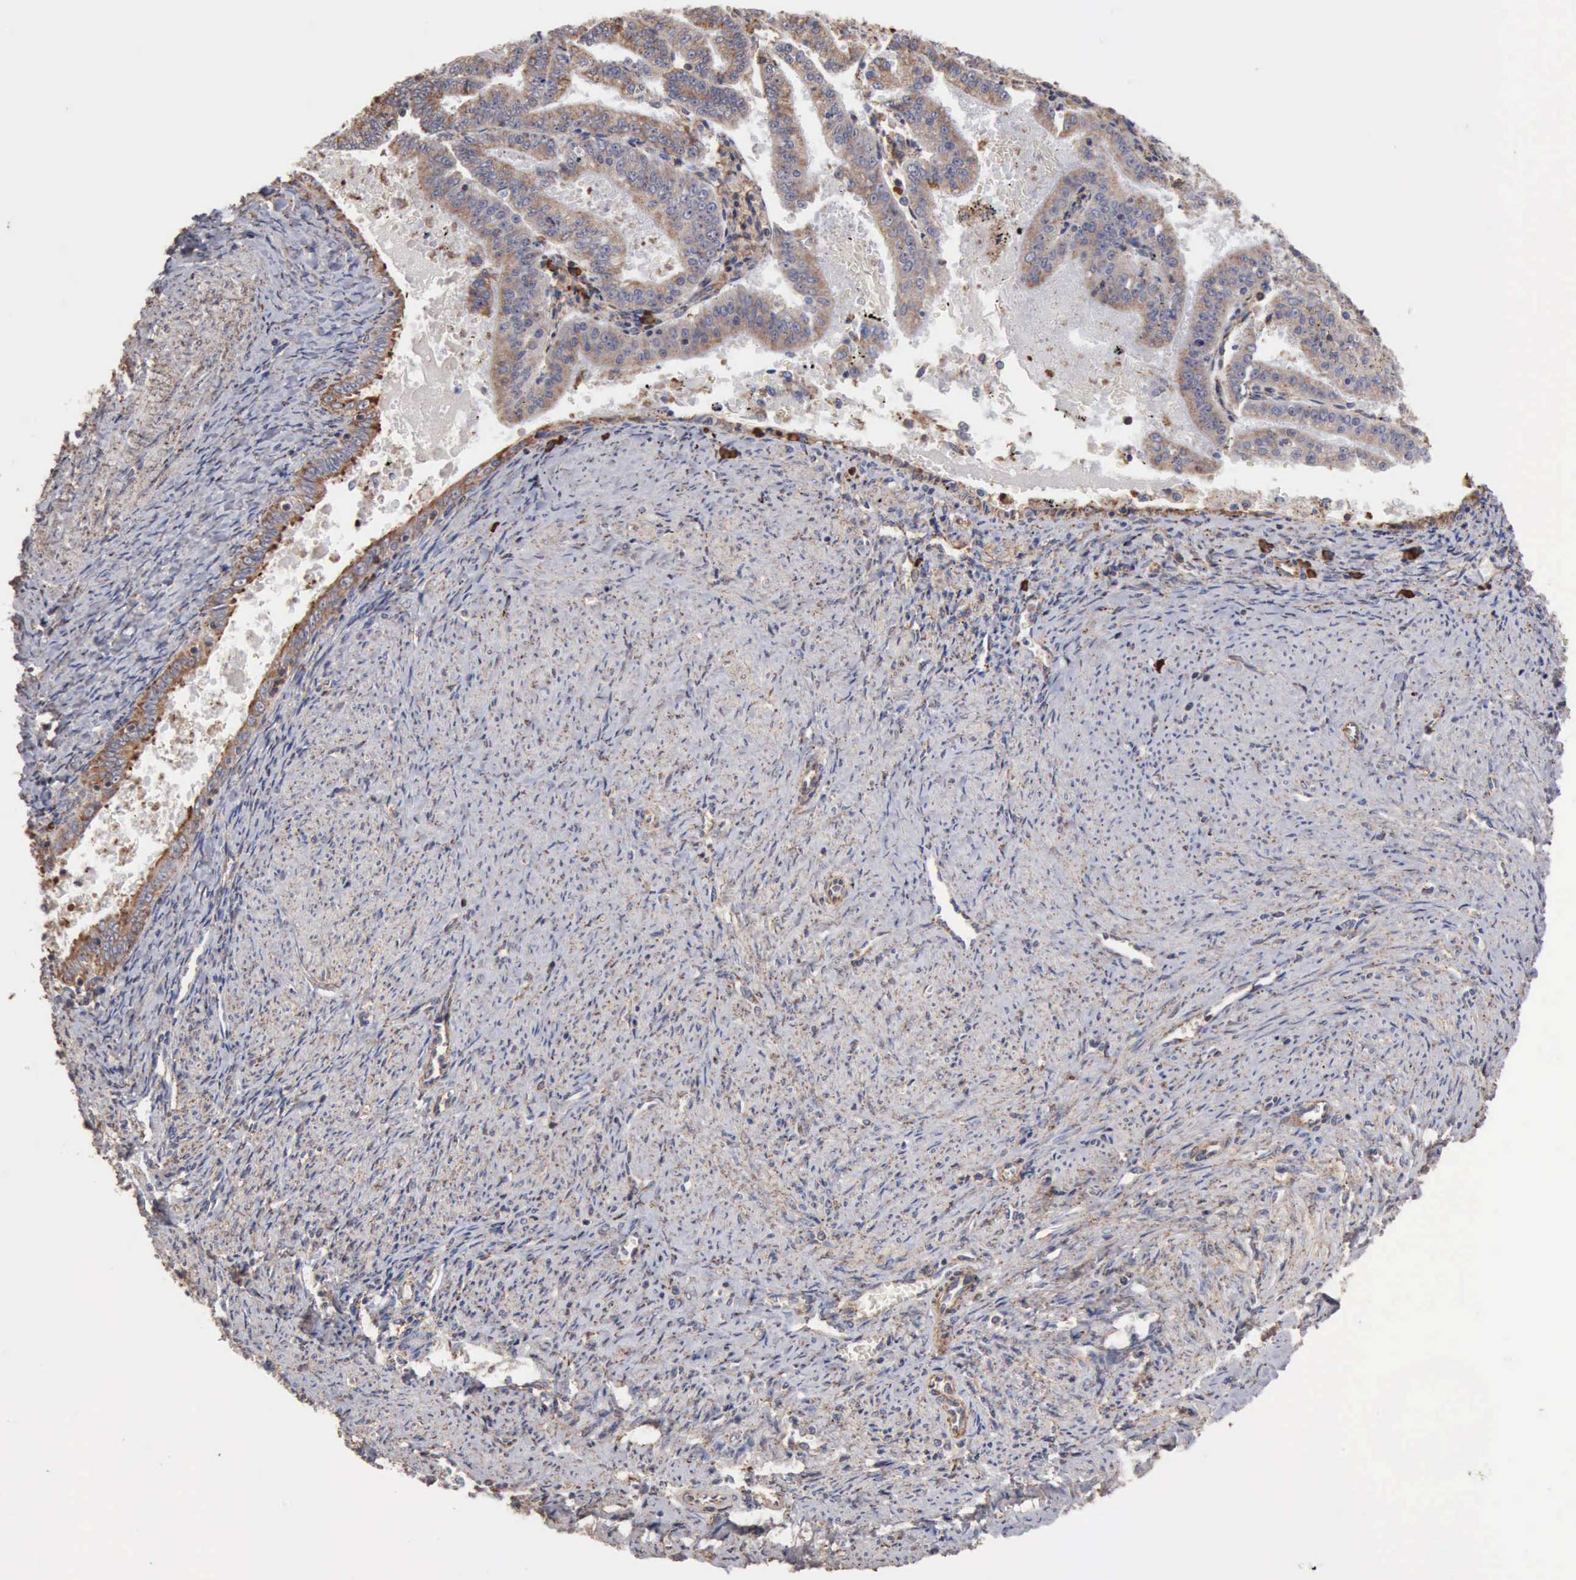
{"staining": {"intensity": "moderate", "quantity": ">75%", "location": "cytoplasmic/membranous"}, "tissue": "endometrial cancer", "cell_type": "Tumor cells", "image_type": "cancer", "snomed": [{"axis": "morphology", "description": "Adenocarcinoma, NOS"}, {"axis": "topography", "description": "Endometrium"}], "caption": "High-power microscopy captured an immunohistochemistry image of endometrial cancer (adenocarcinoma), revealing moderate cytoplasmic/membranous positivity in approximately >75% of tumor cells. Nuclei are stained in blue.", "gene": "GPR101", "patient": {"sex": "female", "age": 66}}